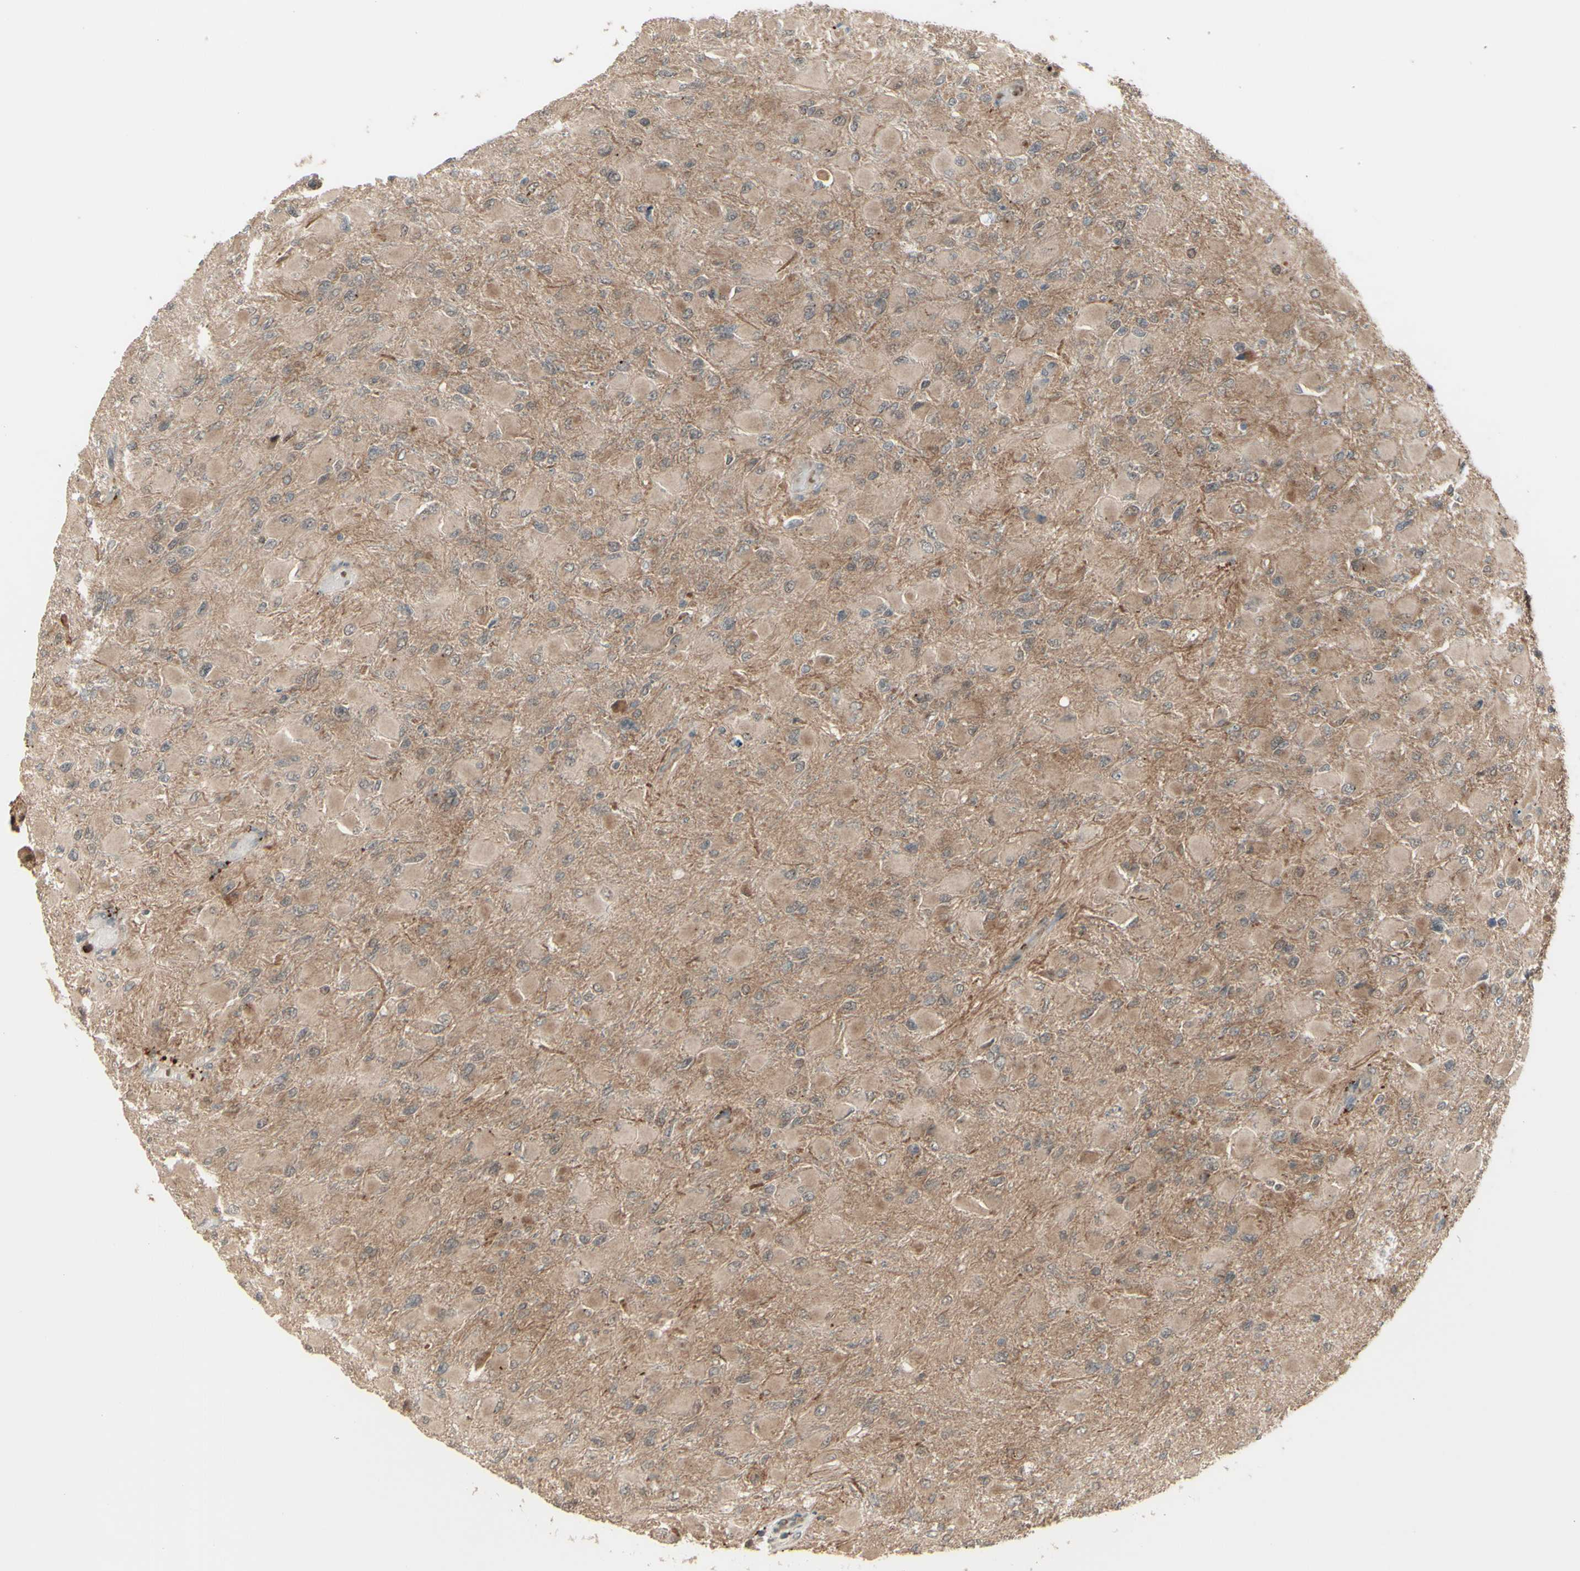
{"staining": {"intensity": "moderate", "quantity": ">75%", "location": "cytoplasmic/membranous"}, "tissue": "glioma", "cell_type": "Tumor cells", "image_type": "cancer", "snomed": [{"axis": "morphology", "description": "Glioma, malignant, High grade"}, {"axis": "topography", "description": "Cerebral cortex"}], "caption": "Moderate cytoplasmic/membranous protein positivity is appreciated in about >75% of tumor cells in glioma.", "gene": "MLF2", "patient": {"sex": "female", "age": 36}}